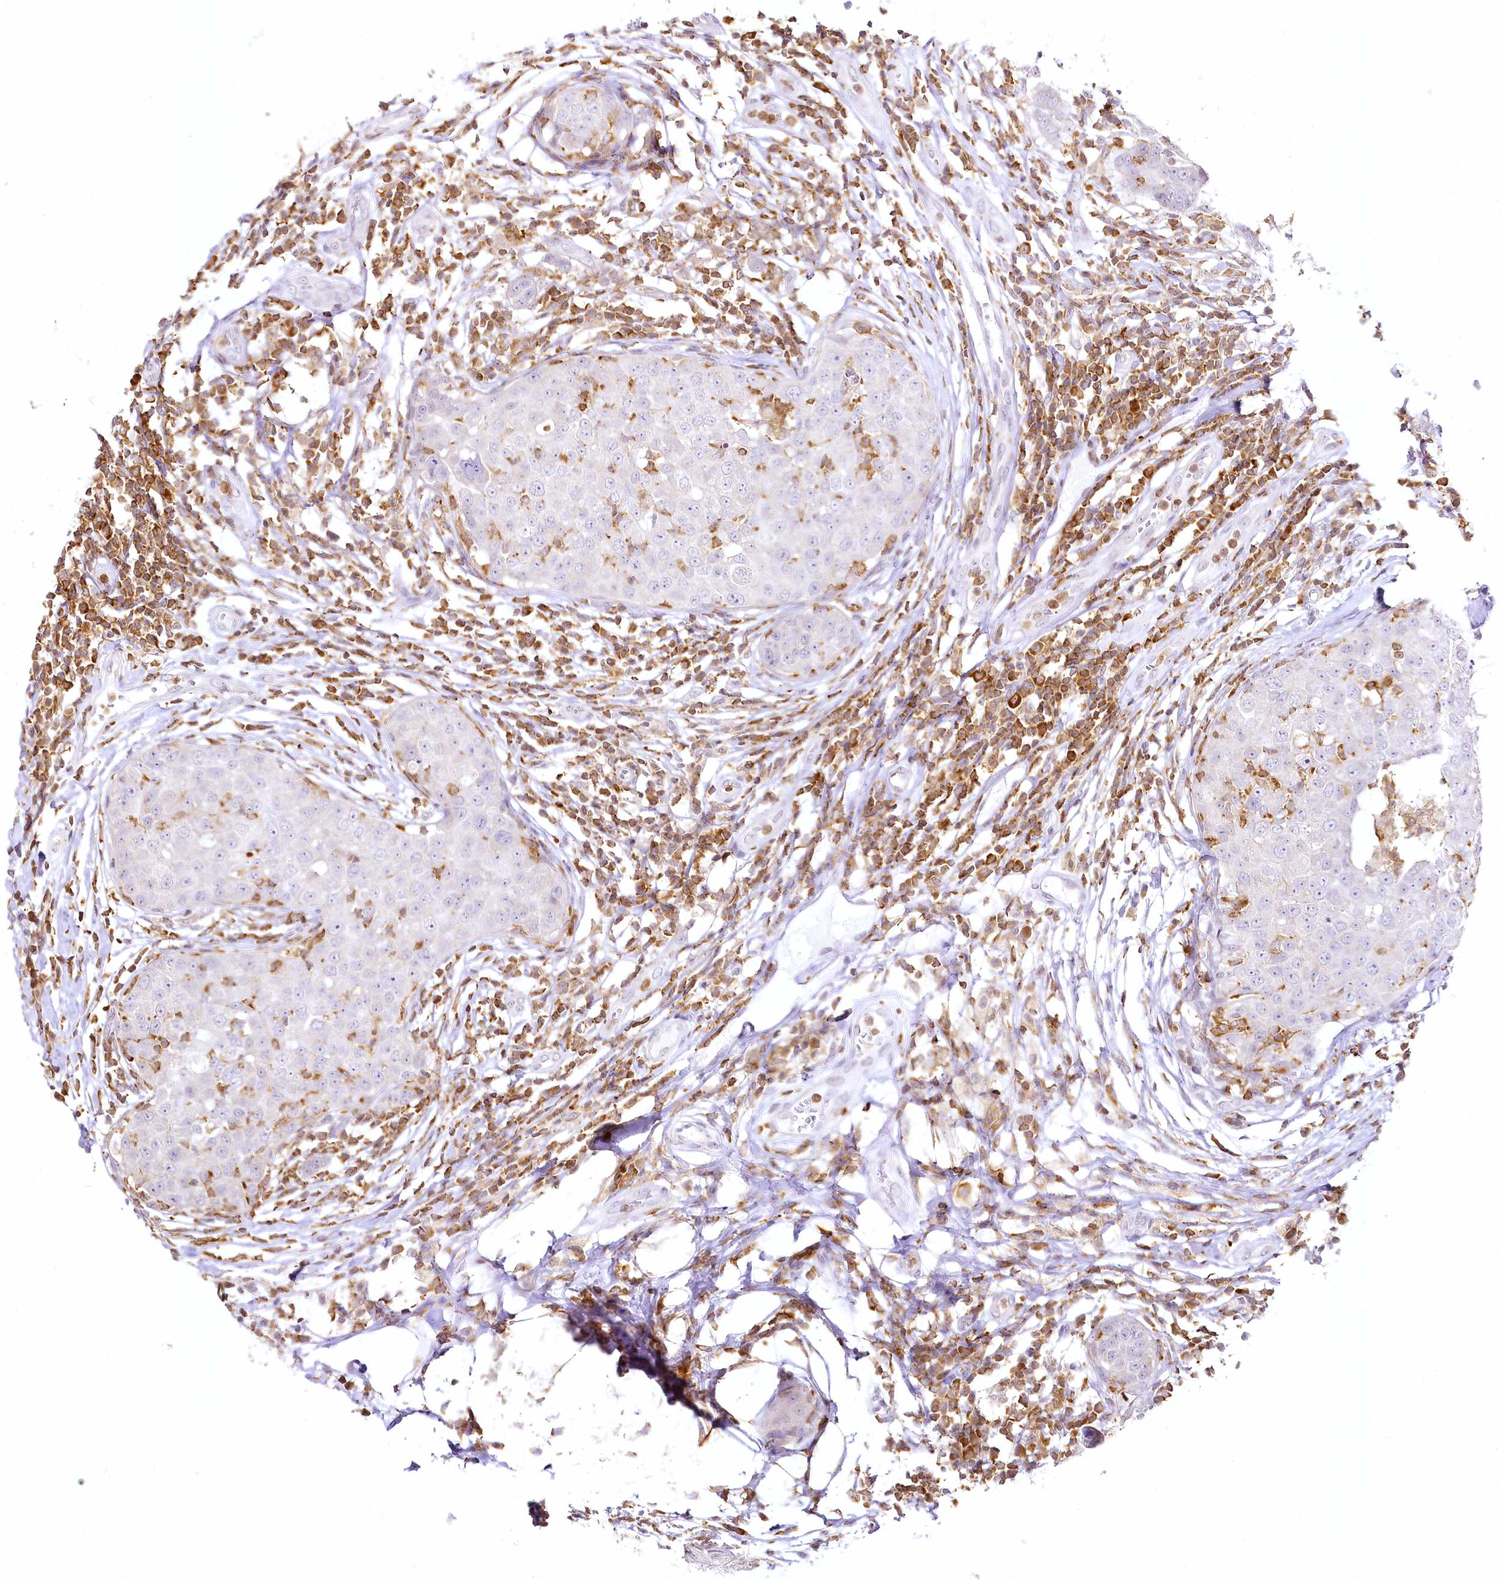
{"staining": {"intensity": "weak", "quantity": "25%-75%", "location": "nuclear"}, "tissue": "breast cancer", "cell_type": "Tumor cells", "image_type": "cancer", "snomed": [{"axis": "morphology", "description": "Duct carcinoma"}, {"axis": "topography", "description": "Breast"}], "caption": "Immunohistochemical staining of infiltrating ductal carcinoma (breast) shows weak nuclear protein staining in approximately 25%-75% of tumor cells.", "gene": "DOCK2", "patient": {"sex": "female", "age": 27}}